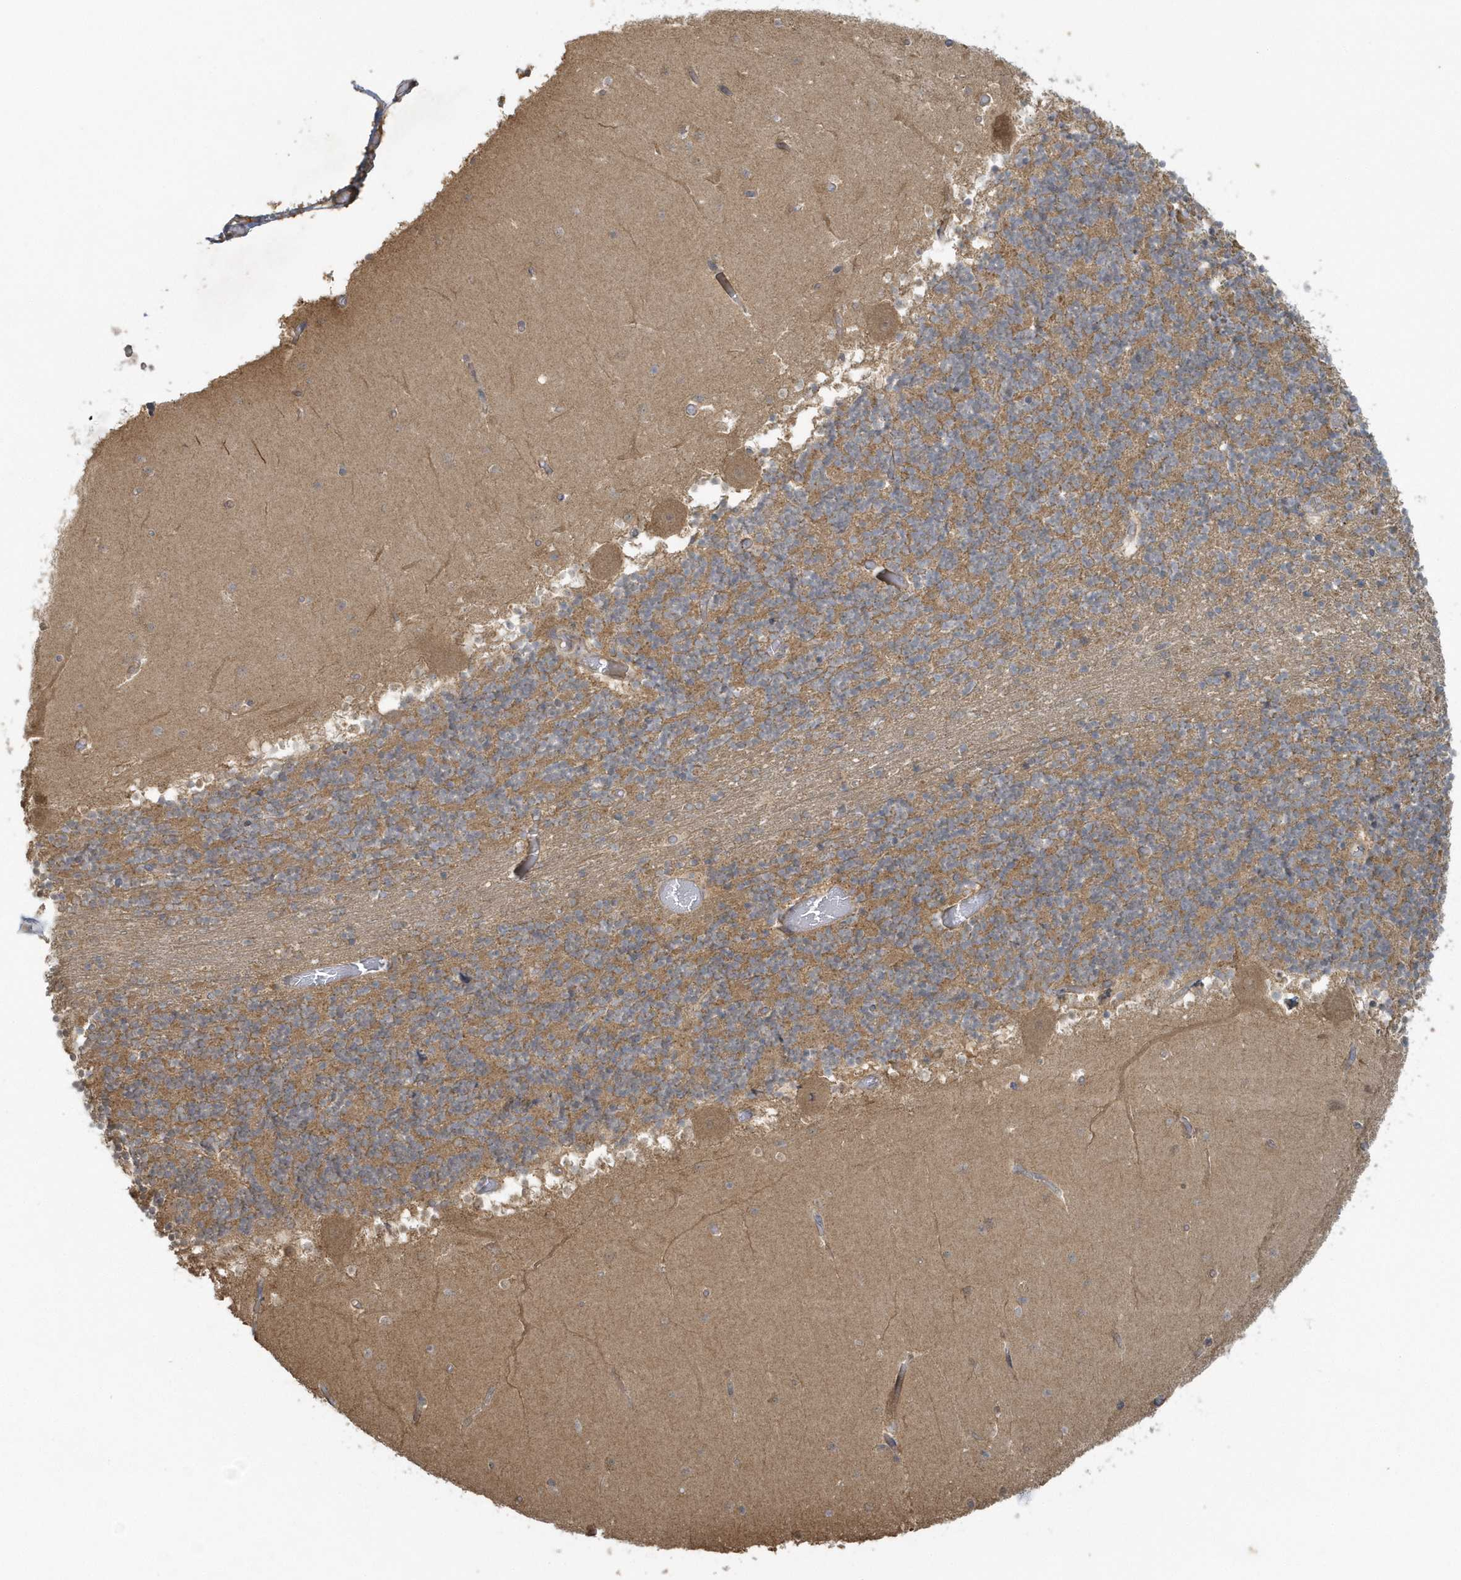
{"staining": {"intensity": "moderate", "quantity": ">75%", "location": "cytoplasmic/membranous"}, "tissue": "cerebellum", "cell_type": "Cells in granular layer", "image_type": "normal", "snomed": [{"axis": "morphology", "description": "Normal tissue, NOS"}, {"axis": "topography", "description": "Cerebellum"}], "caption": "Immunohistochemistry (IHC) of normal cerebellum reveals medium levels of moderate cytoplasmic/membranous staining in about >75% of cells in granular layer. The protein is shown in brown color, while the nuclei are stained blue.", "gene": "THG1L", "patient": {"sex": "female", "age": 28}}